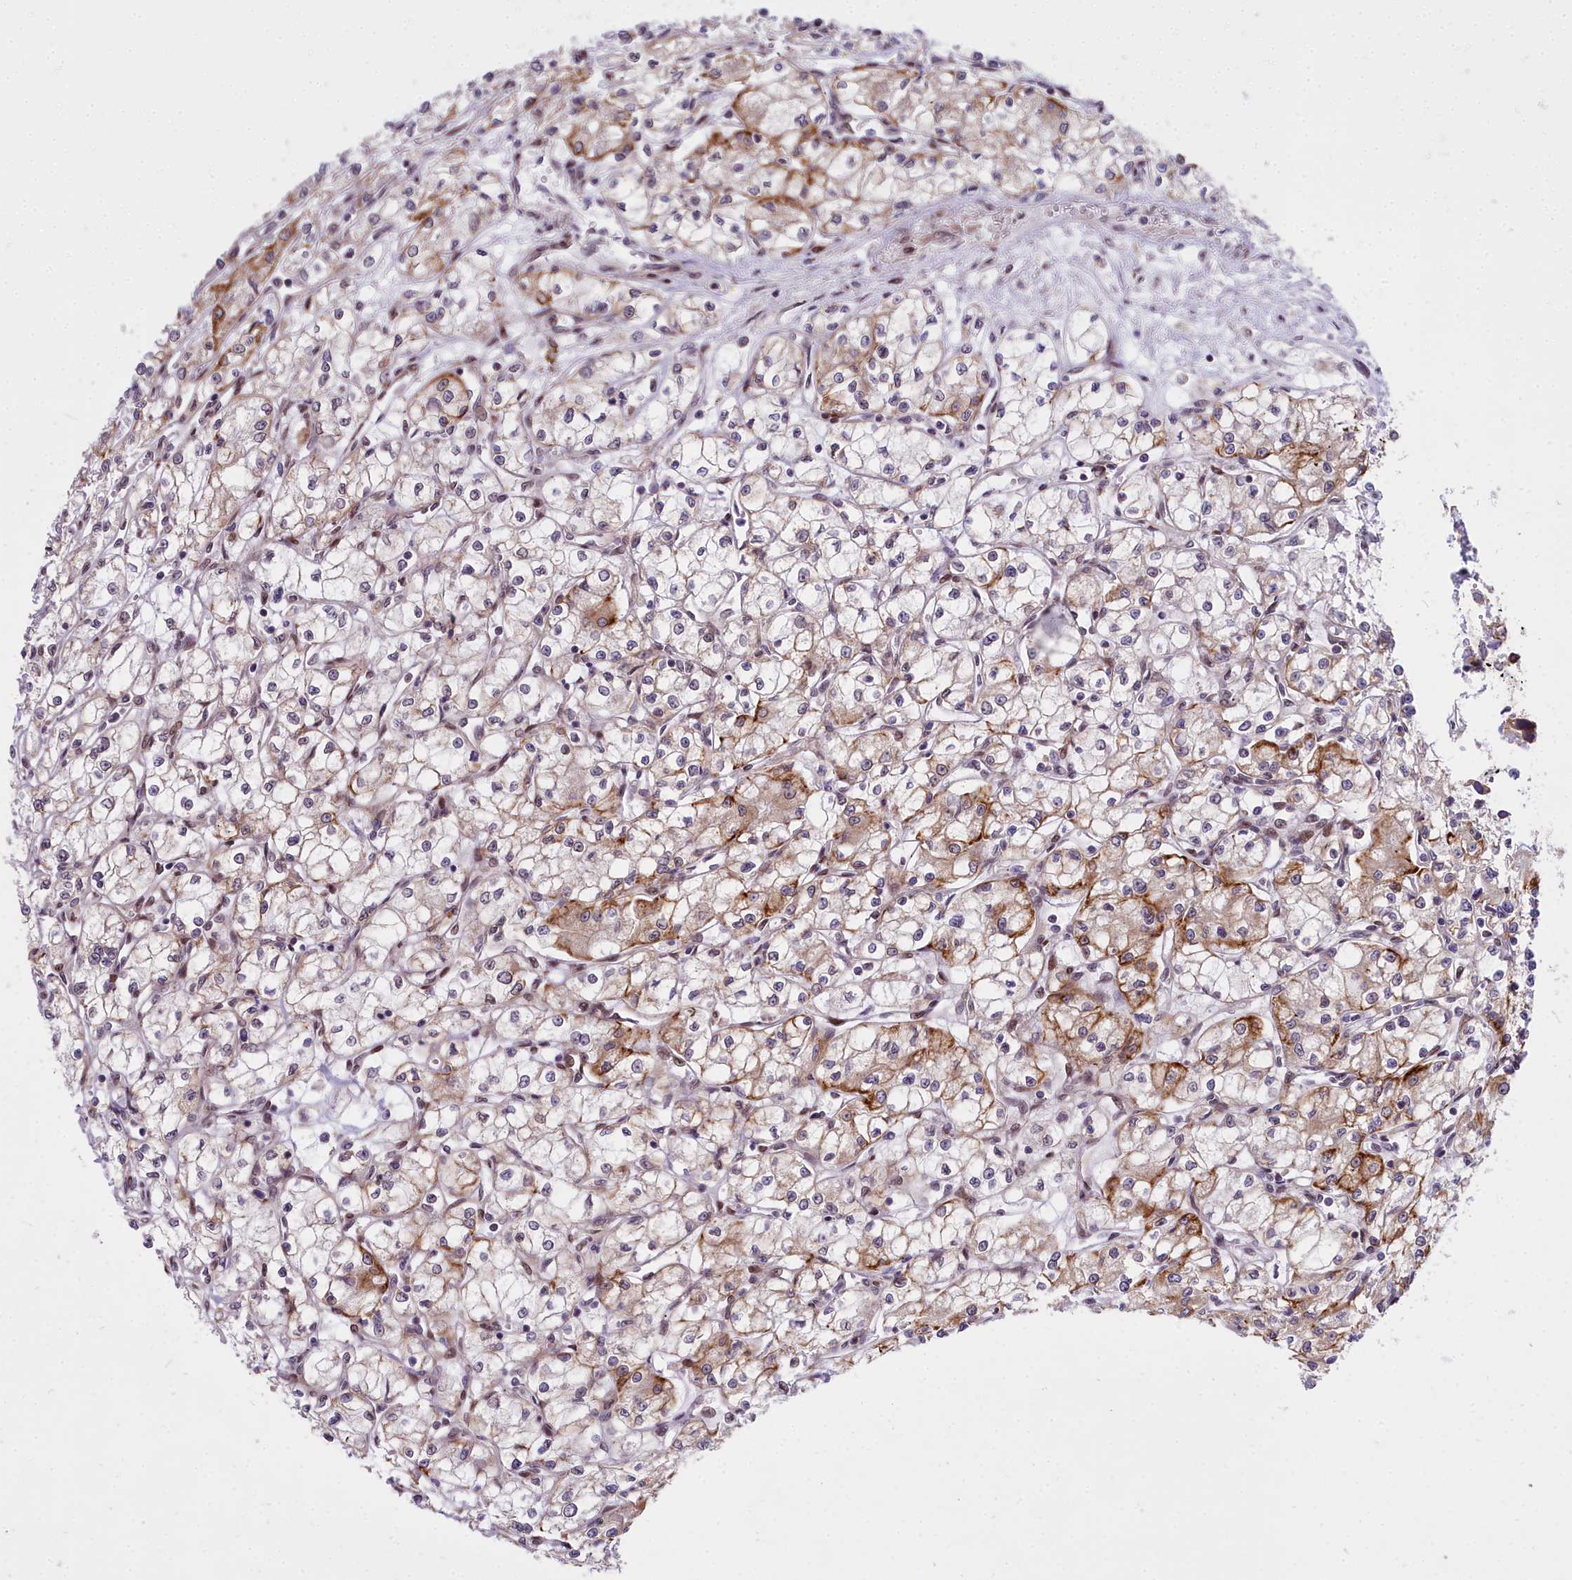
{"staining": {"intensity": "moderate", "quantity": "<25%", "location": "cytoplasmic/membranous"}, "tissue": "renal cancer", "cell_type": "Tumor cells", "image_type": "cancer", "snomed": [{"axis": "morphology", "description": "Adenocarcinoma, NOS"}, {"axis": "topography", "description": "Kidney"}], "caption": "Immunohistochemistry of adenocarcinoma (renal) demonstrates low levels of moderate cytoplasmic/membranous positivity in approximately <25% of tumor cells.", "gene": "ABCB8", "patient": {"sex": "male", "age": 59}}